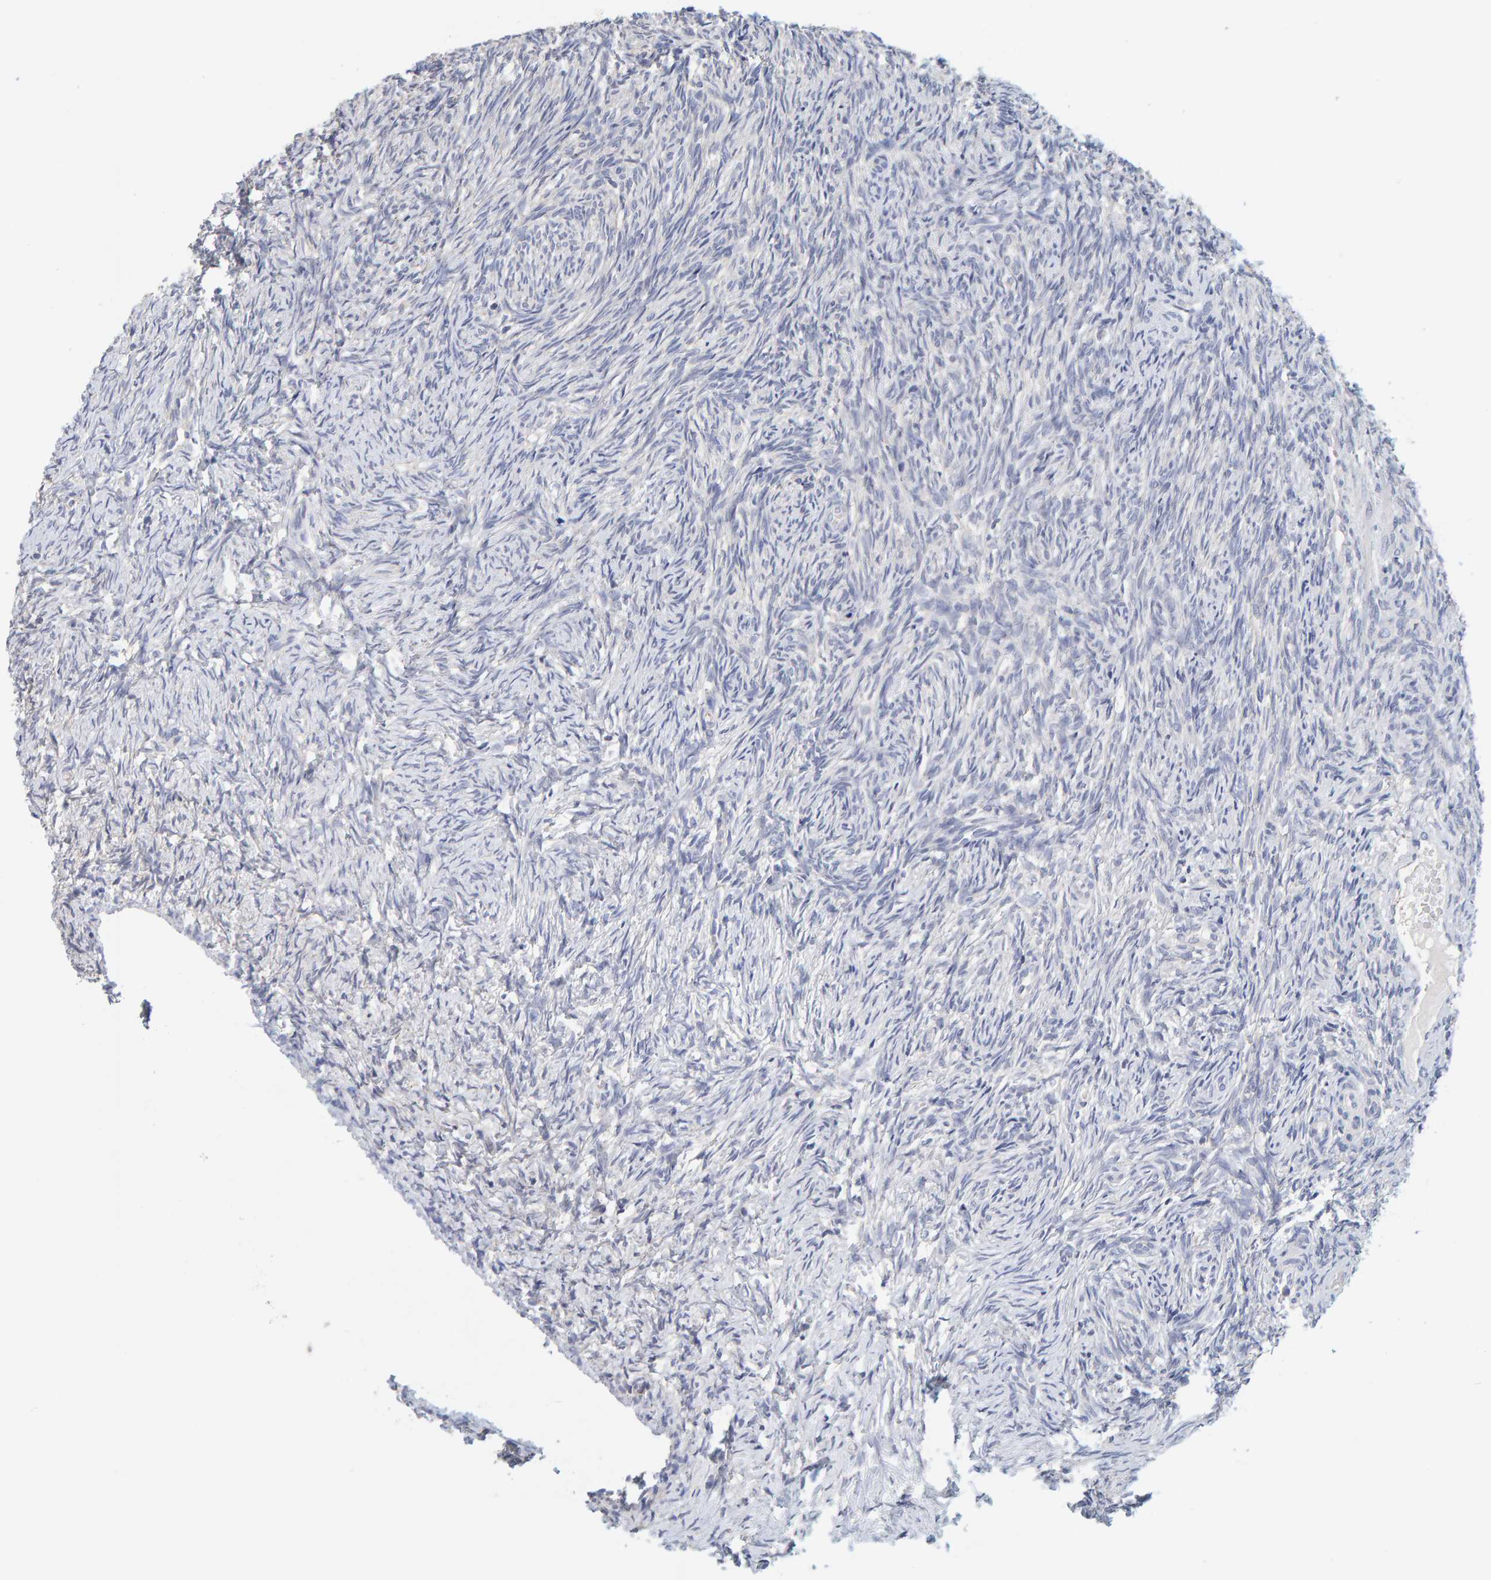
{"staining": {"intensity": "moderate", "quantity": "25%-75%", "location": "cytoplasmic/membranous"}, "tissue": "ovary", "cell_type": "Follicle cells", "image_type": "normal", "snomed": [{"axis": "morphology", "description": "Normal tissue, NOS"}, {"axis": "topography", "description": "Ovary"}], "caption": "Follicle cells display medium levels of moderate cytoplasmic/membranous expression in approximately 25%-75% of cells in normal human ovary.", "gene": "SGPL1", "patient": {"sex": "female", "age": 41}}